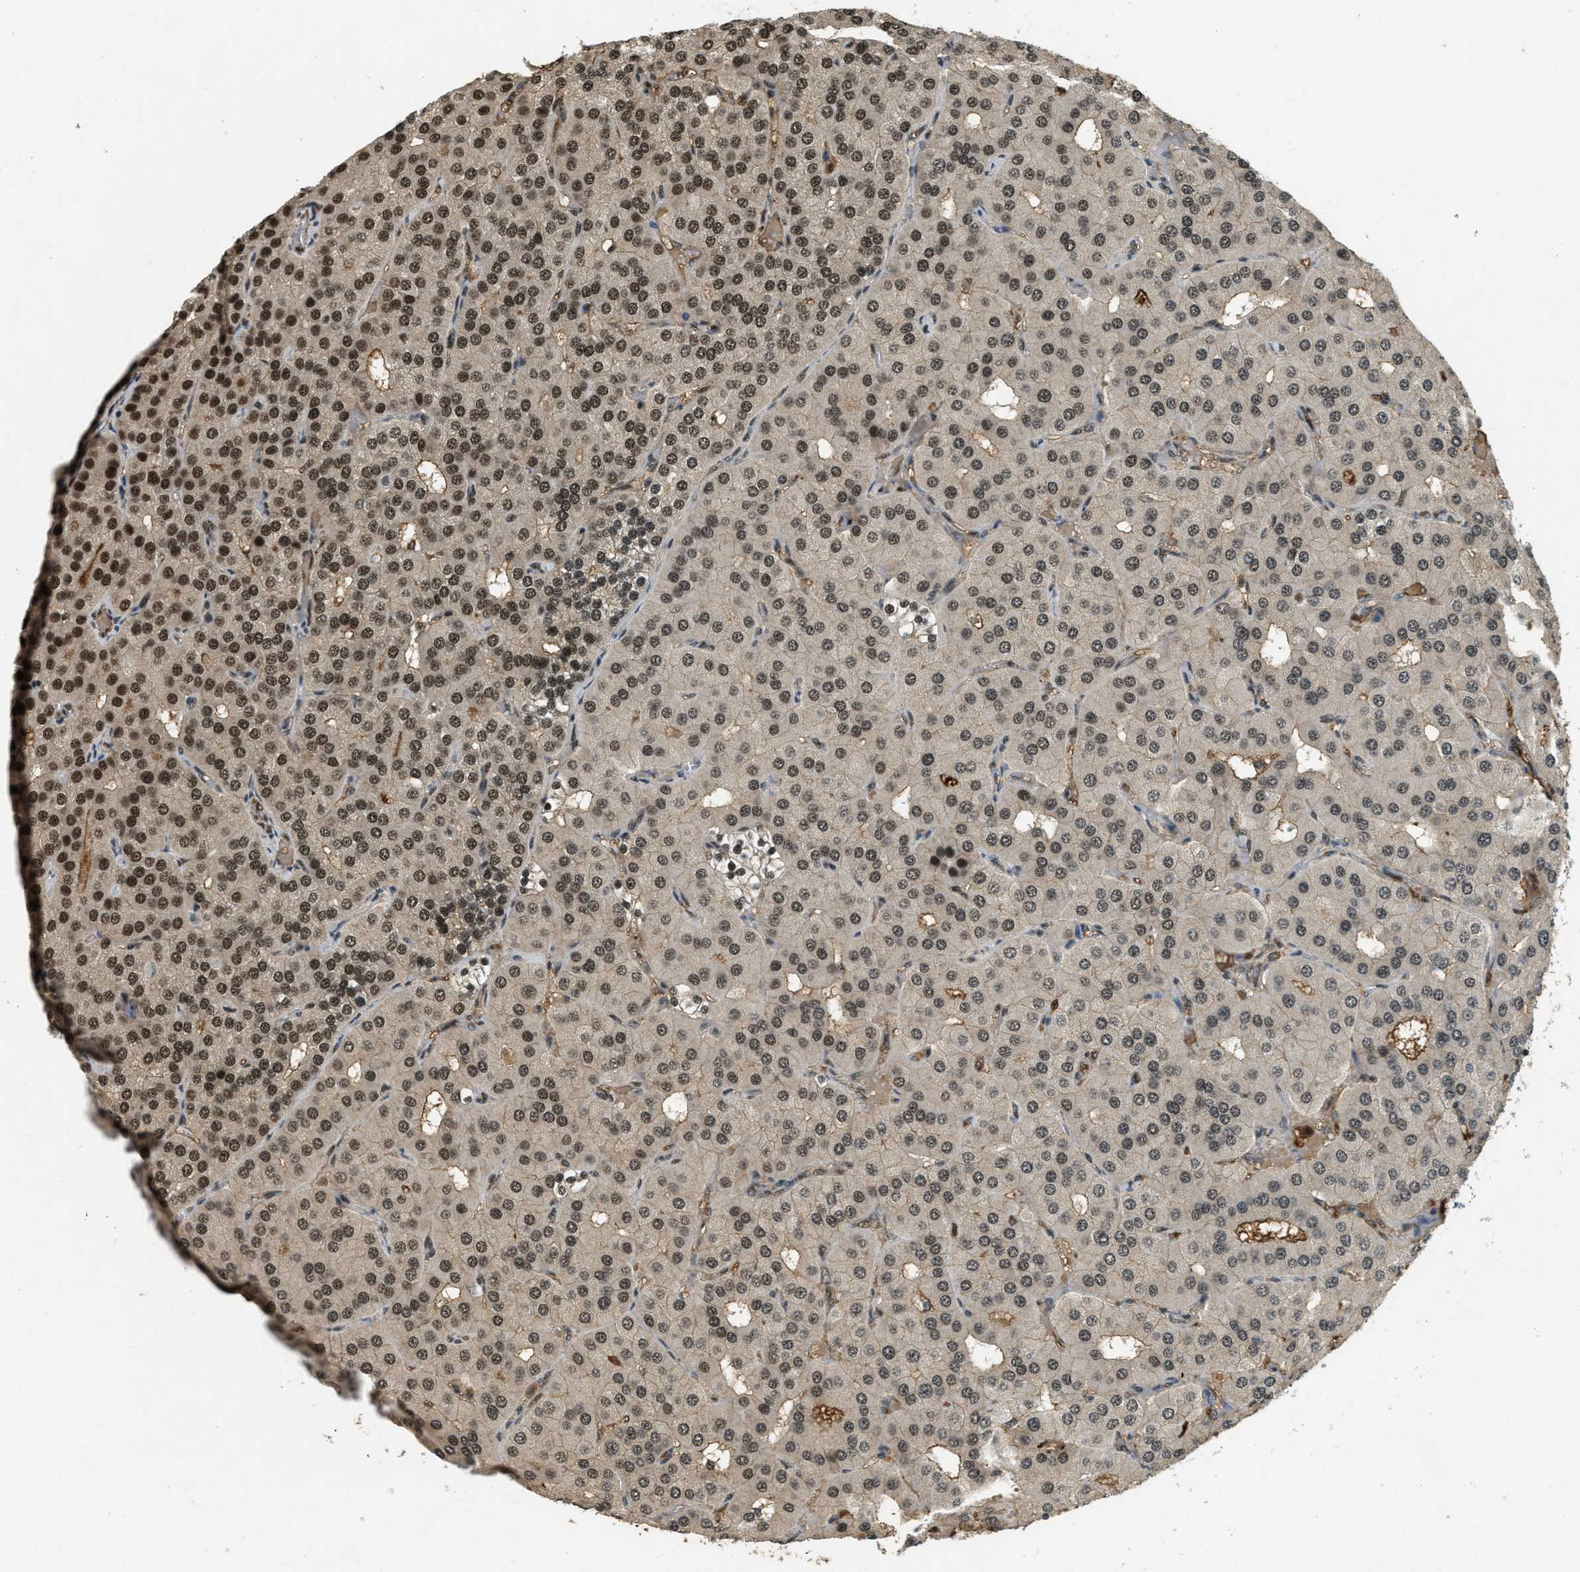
{"staining": {"intensity": "strong", "quantity": ">75%", "location": "cytoplasmic/membranous,nuclear"}, "tissue": "parathyroid gland", "cell_type": "Glandular cells", "image_type": "normal", "snomed": [{"axis": "morphology", "description": "Normal tissue, NOS"}, {"axis": "morphology", "description": "Adenoma, NOS"}, {"axis": "topography", "description": "Parathyroid gland"}], "caption": "Strong cytoplasmic/membranous,nuclear protein expression is identified in about >75% of glandular cells in parathyroid gland.", "gene": "ZNF148", "patient": {"sex": "female", "age": 86}}